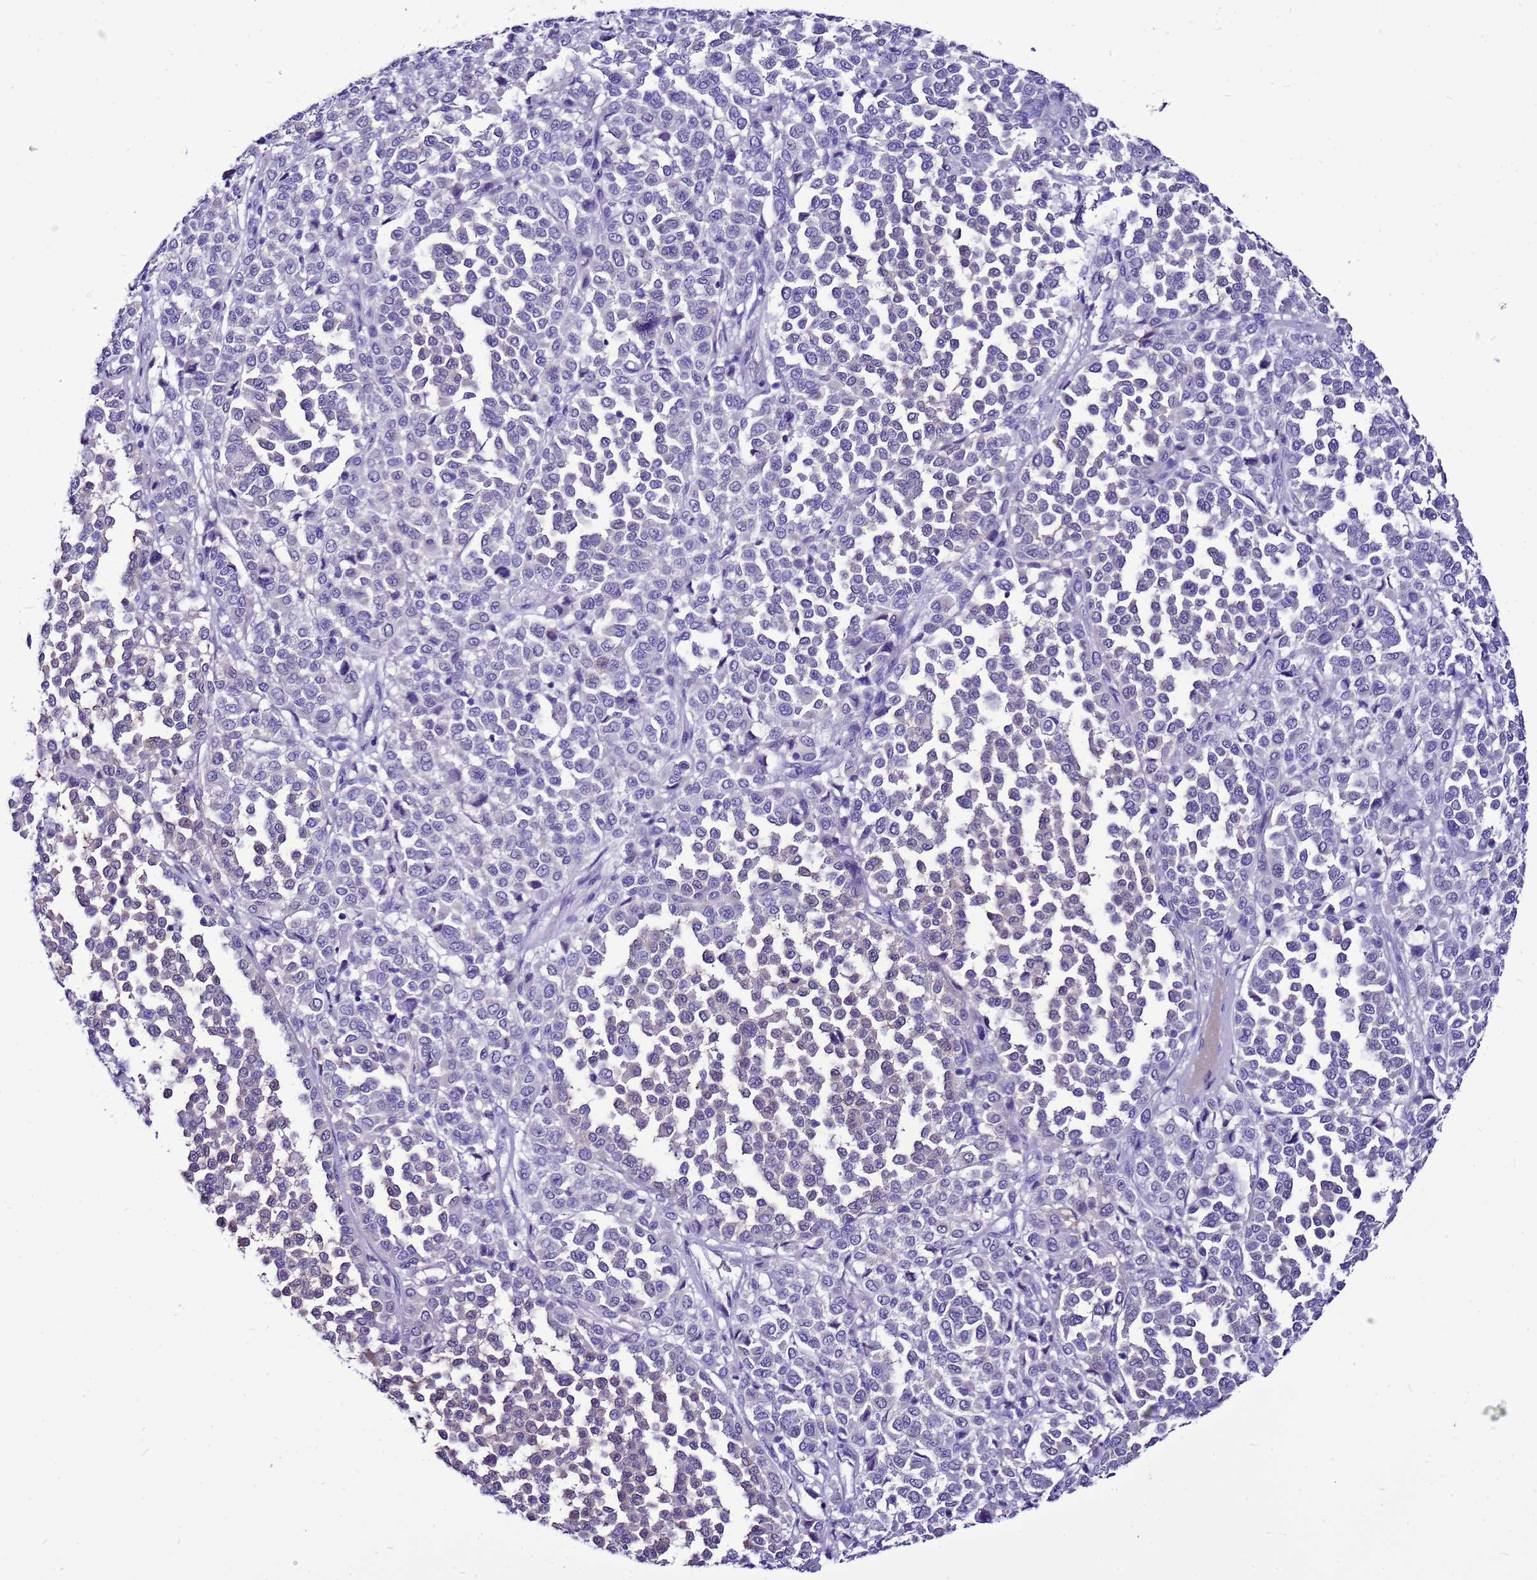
{"staining": {"intensity": "negative", "quantity": "none", "location": "none"}, "tissue": "melanoma", "cell_type": "Tumor cells", "image_type": "cancer", "snomed": [{"axis": "morphology", "description": "Malignant melanoma, Metastatic site"}, {"axis": "topography", "description": "Pancreas"}], "caption": "Image shows no protein staining in tumor cells of melanoma tissue.", "gene": "BEST2", "patient": {"sex": "female", "age": 30}}